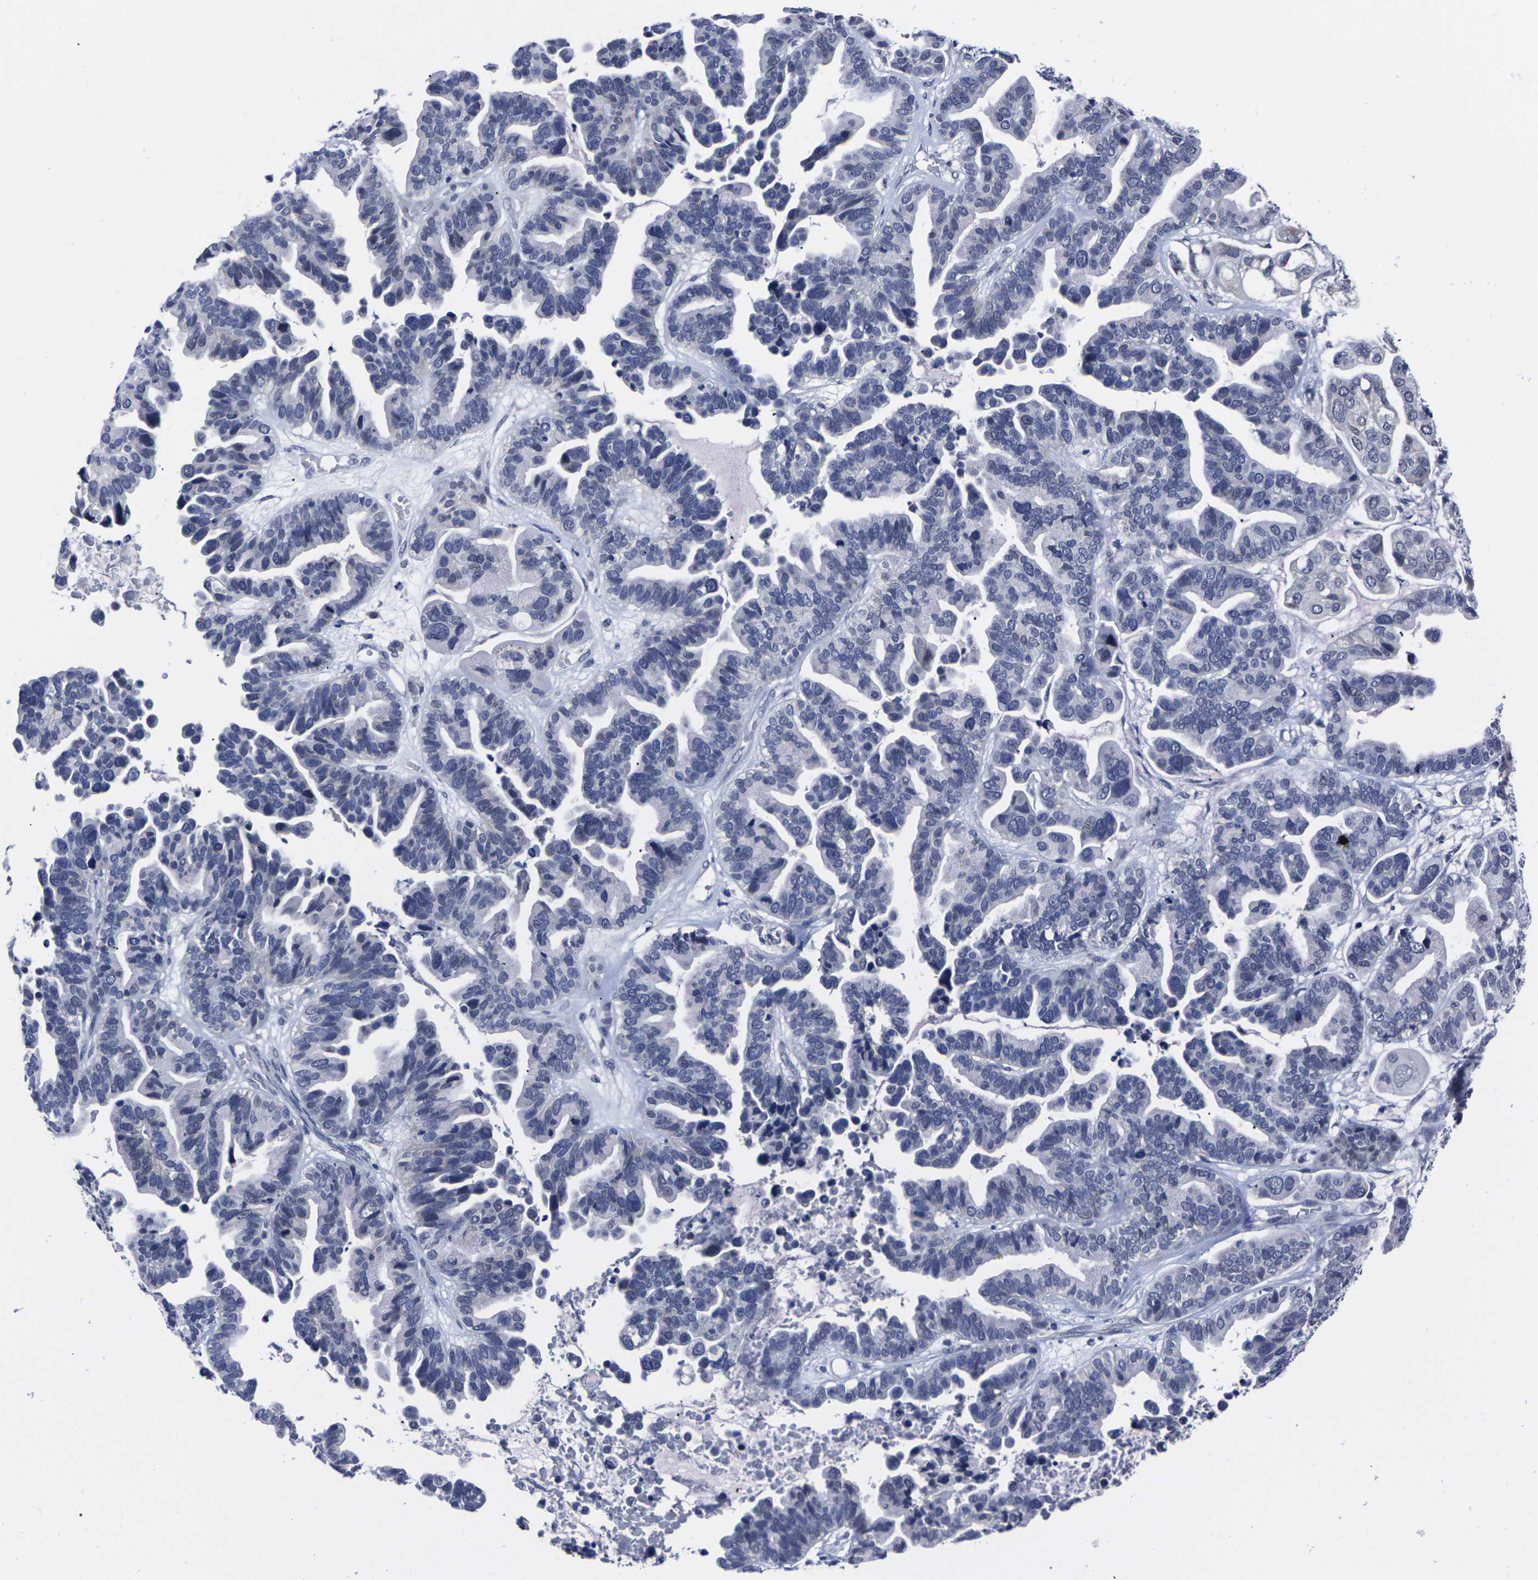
{"staining": {"intensity": "negative", "quantity": "none", "location": "none"}, "tissue": "ovarian cancer", "cell_type": "Tumor cells", "image_type": "cancer", "snomed": [{"axis": "morphology", "description": "Cystadenocarcinoma, serous, NOS"}, {"axis": "topography", "description": "Ovary"}], "caption": "This is an immunohistochemistry micrograph of human ovarian cancer. There is no positivity in tumor cells.", "gene": "MSANTD4", "patient": {"sex": "female", "age": 56}}